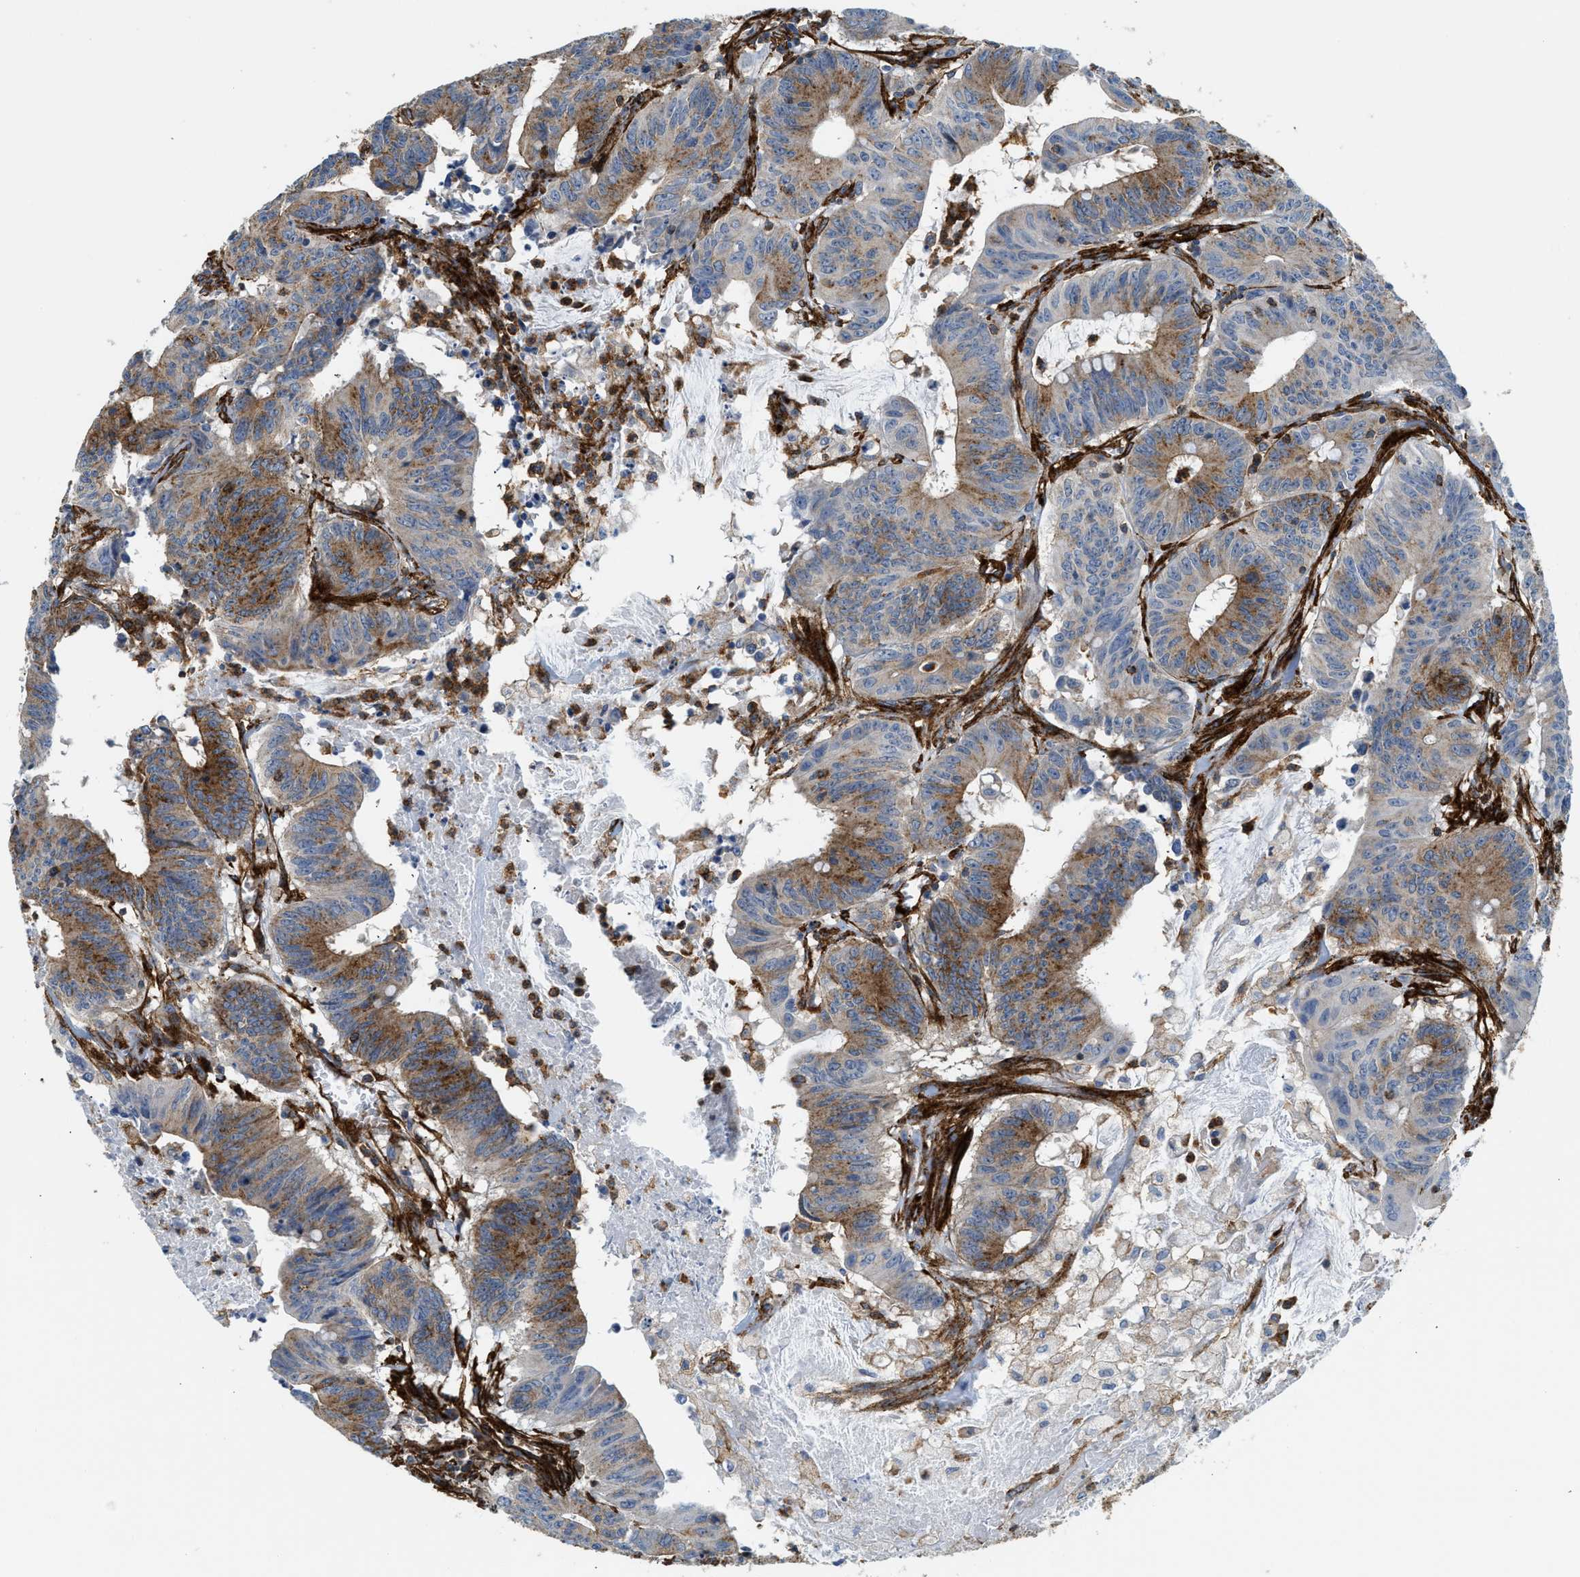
{"staining": {"intensity": "moderate", "quantity": "25%-75%", "location": "cytoplasmic/membranous"}, "tissue": "colorectal cancer", "cell_type": "Tumor cells", "image_type": "cancer", "snomed": [{"axis": "morphology", "description": "Adenocarcinoma, NOS"}, {"axis": "topography", "description": "Colon"}], "caption": "Protein staining displays moderate cytoplasmic/membranous positivity in about 25%-75% of tumor cells in colorectal cancer (adenocarcinoma). Using DAB (3,3'-diaminobenzidine) (brown) and hematoxylin (blue) stains, captured at high magnification using brightfield microscopy.", "gene": "HIP1", "patient": {"sex": "male", "age": 45}}